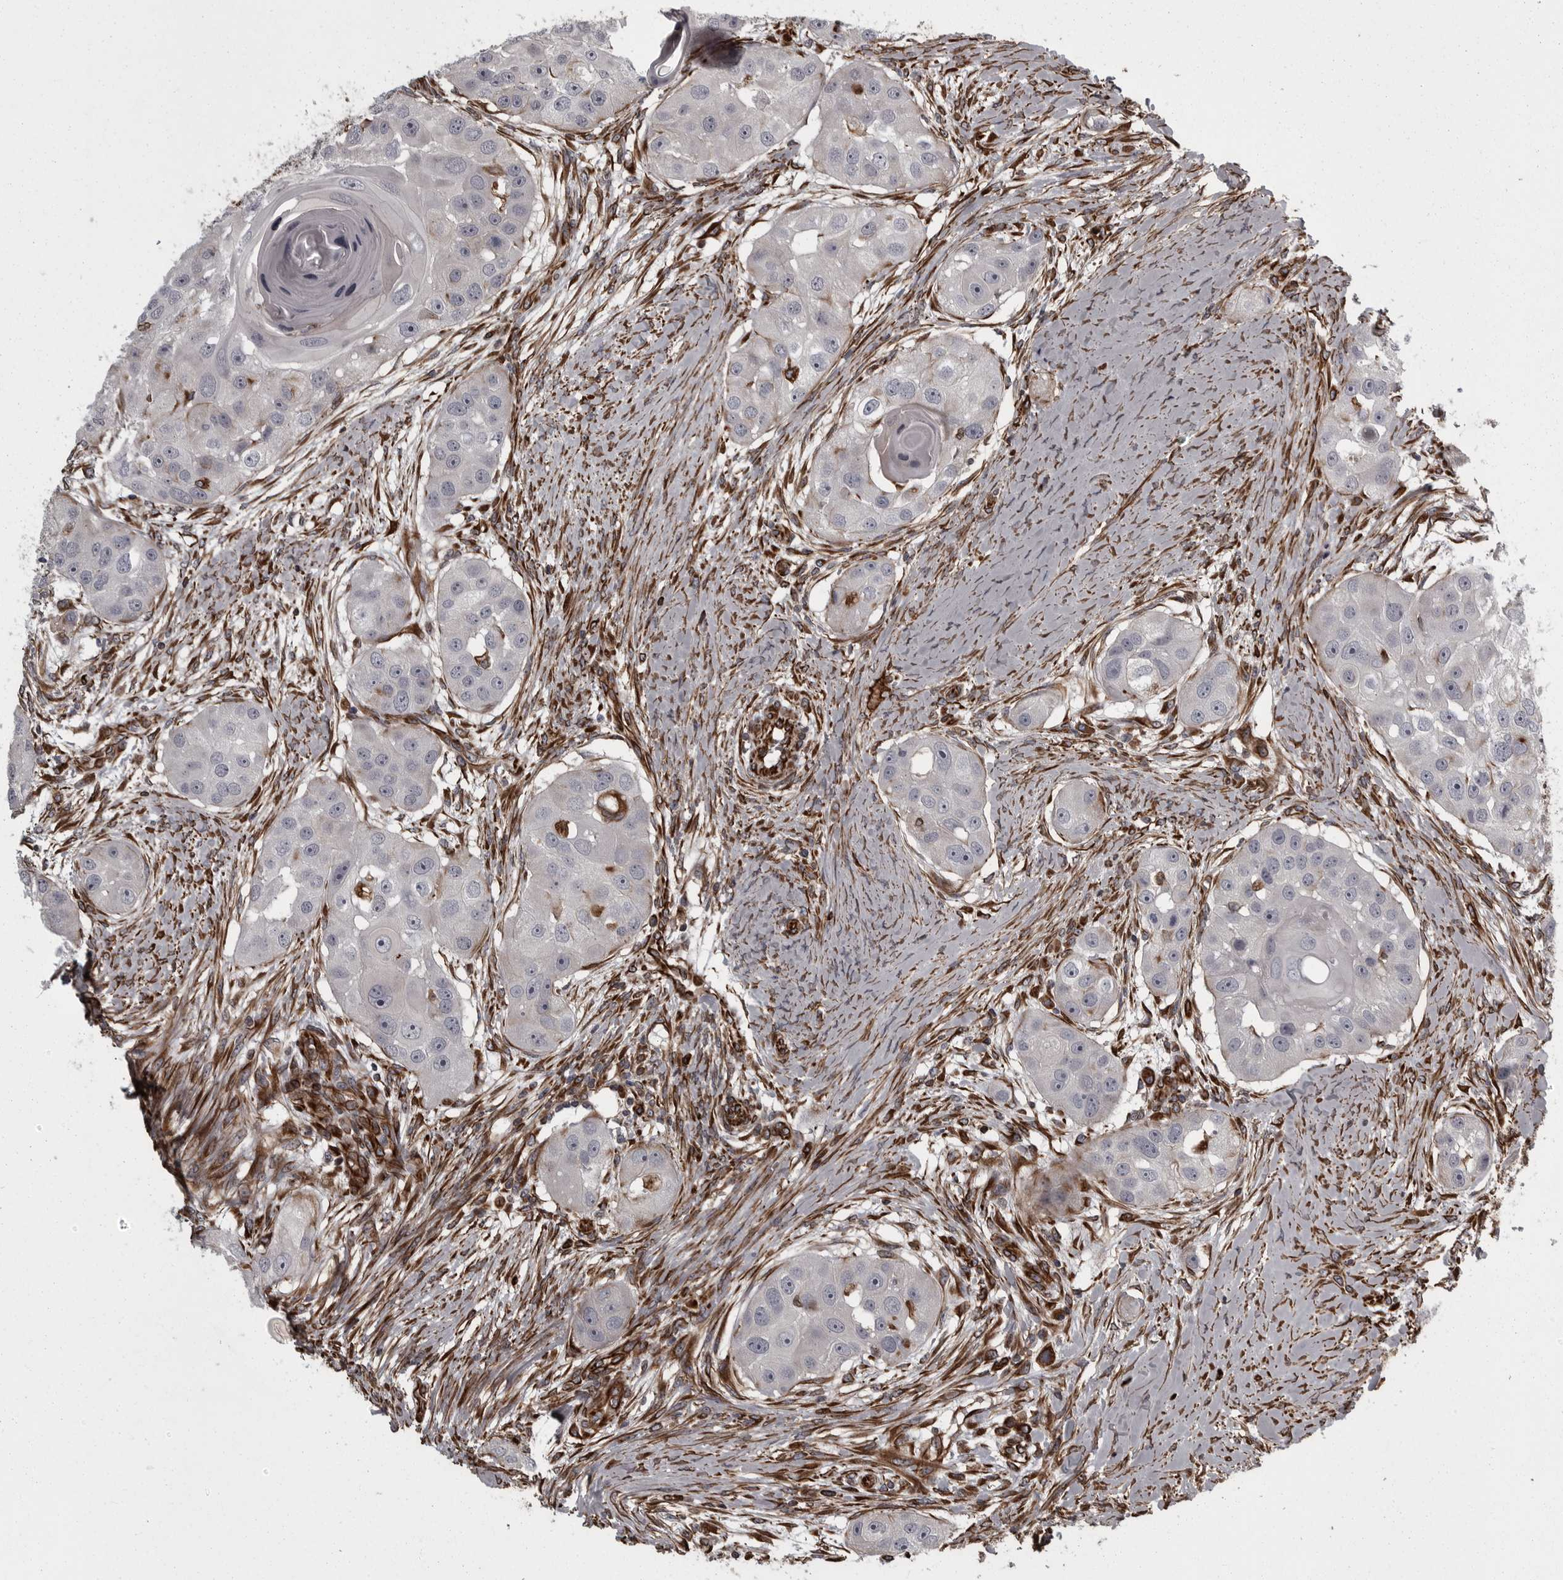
{"staining": {"intensity": "negative", "quantity": "none", "location": "none"}, "tissue": "head and neck cancer", "cell_type": "Tumor cells", "image_type": "cancer", "snomed": [{"axis": "morphology", "description": "Normal tissue, NOS"}, {"axis": "morphology", "description": "Squamous cell carcinoma, NOS"}, {"axis": "topography", "description": "Skeletal muscle"}, {"axis": "topography", "description": "Head-Neck"}], "caption": "Tumor cells are negative for brown protein staining in head and neck cancer.", "gene": "FAAP100", "patient": {"sex": "male", "age": 51}}